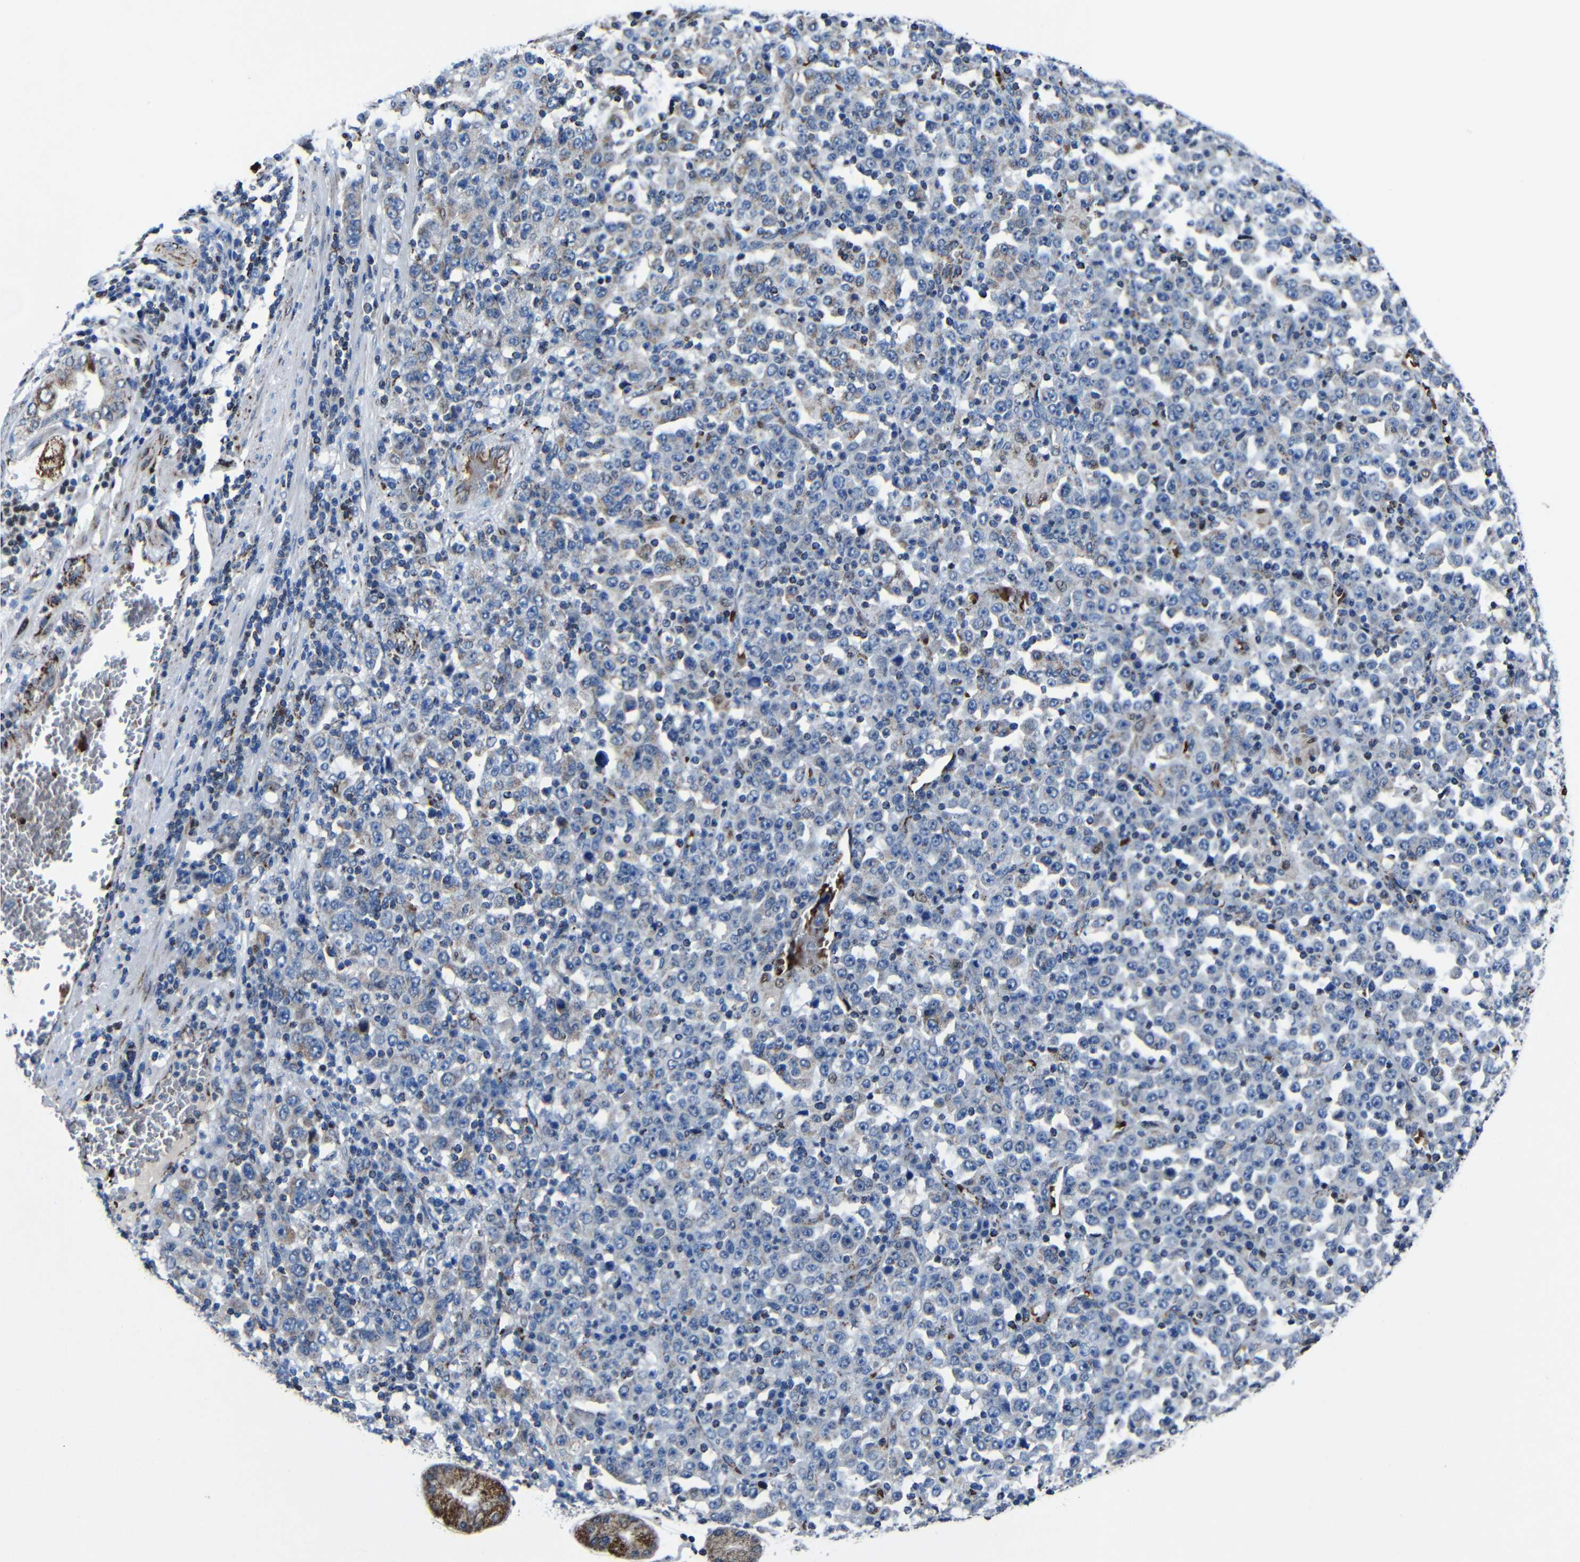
{"staining": {"intensity": "negative", "quantity": "none", "location": "none"}, "tissue": "stomach cancer", "cell_type": "Tumor cells", "image_type": "cancer", "snomed": [{"axis": "morphology", "description": "Normal tissue, NOS"}, {"axis": "morphology", "description": "Adenocarcinoma, NOS"}, {"axis": "topography", "description": "Stomach, upper"}, {"axis": "topography", "description": "Stomach"}], "caption": "Adenocarcinoma (stomach) was stained to show a protein in brown. There is no significant staining in tumor cells.", "gene": "CA5B", "patient": {"sex": "male", "age": 59}}